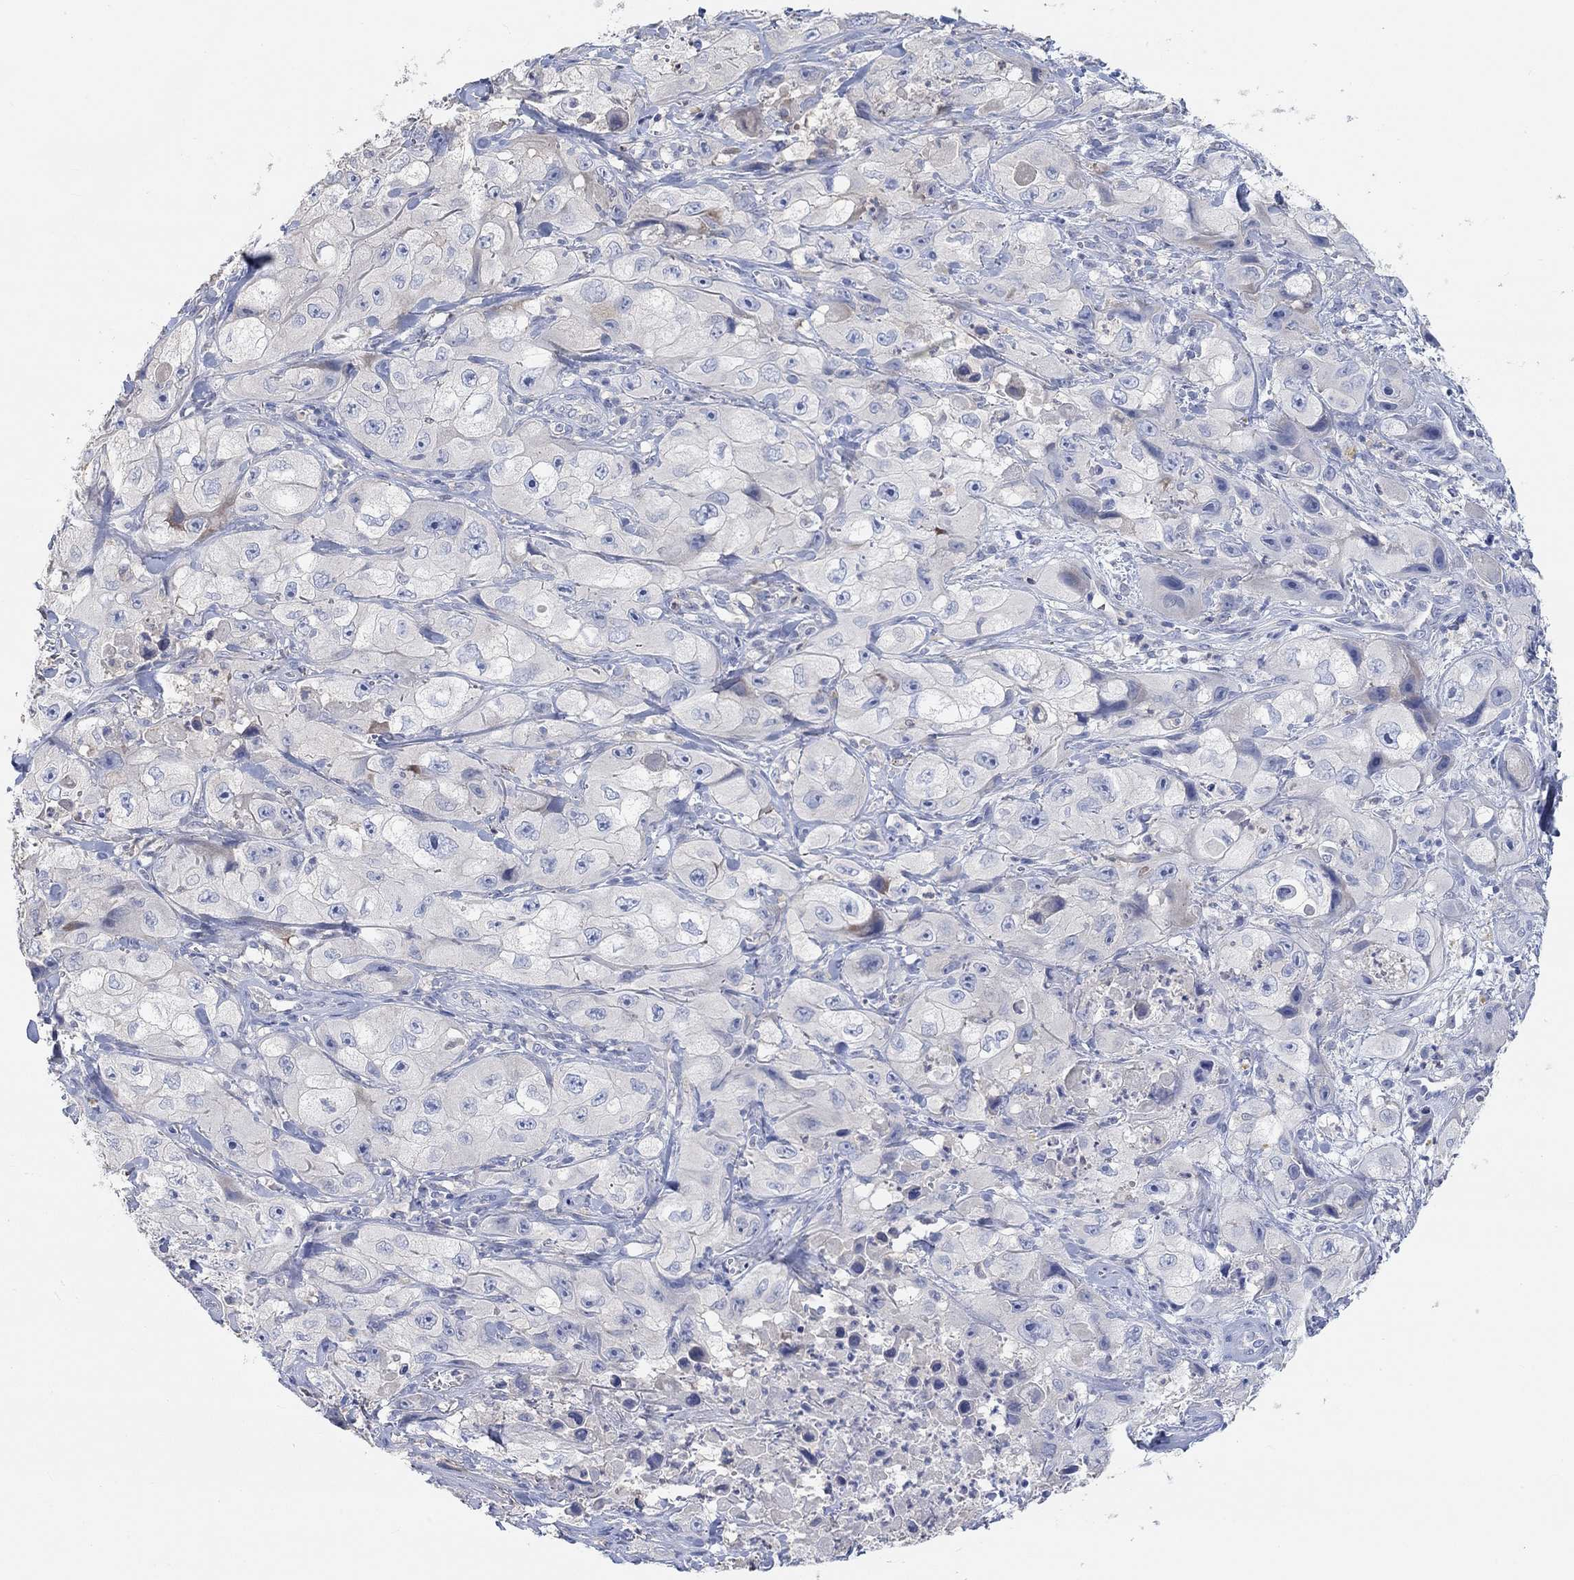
{"staining": {"intensity": "negative", "quantity": "none", "location": "none"}, "tissue": "skin cancer", "cell_type": "Tumor cells", "image_type": "cancer", "snomed": [{"axis": "morphology", "description": "Squamous cell carcinoma, NOS"}, {"axis": "topography", "description": "Skin"}, {"axis": "topography", "description": "Subcutis"}], "caption": "A high-resolution micrograph shows IHC staining of skin cancer, which demonstrates no significant staining in tumor cells.", "gene": "NLRP14", "patient": {"sex": "male", "age": 73}}